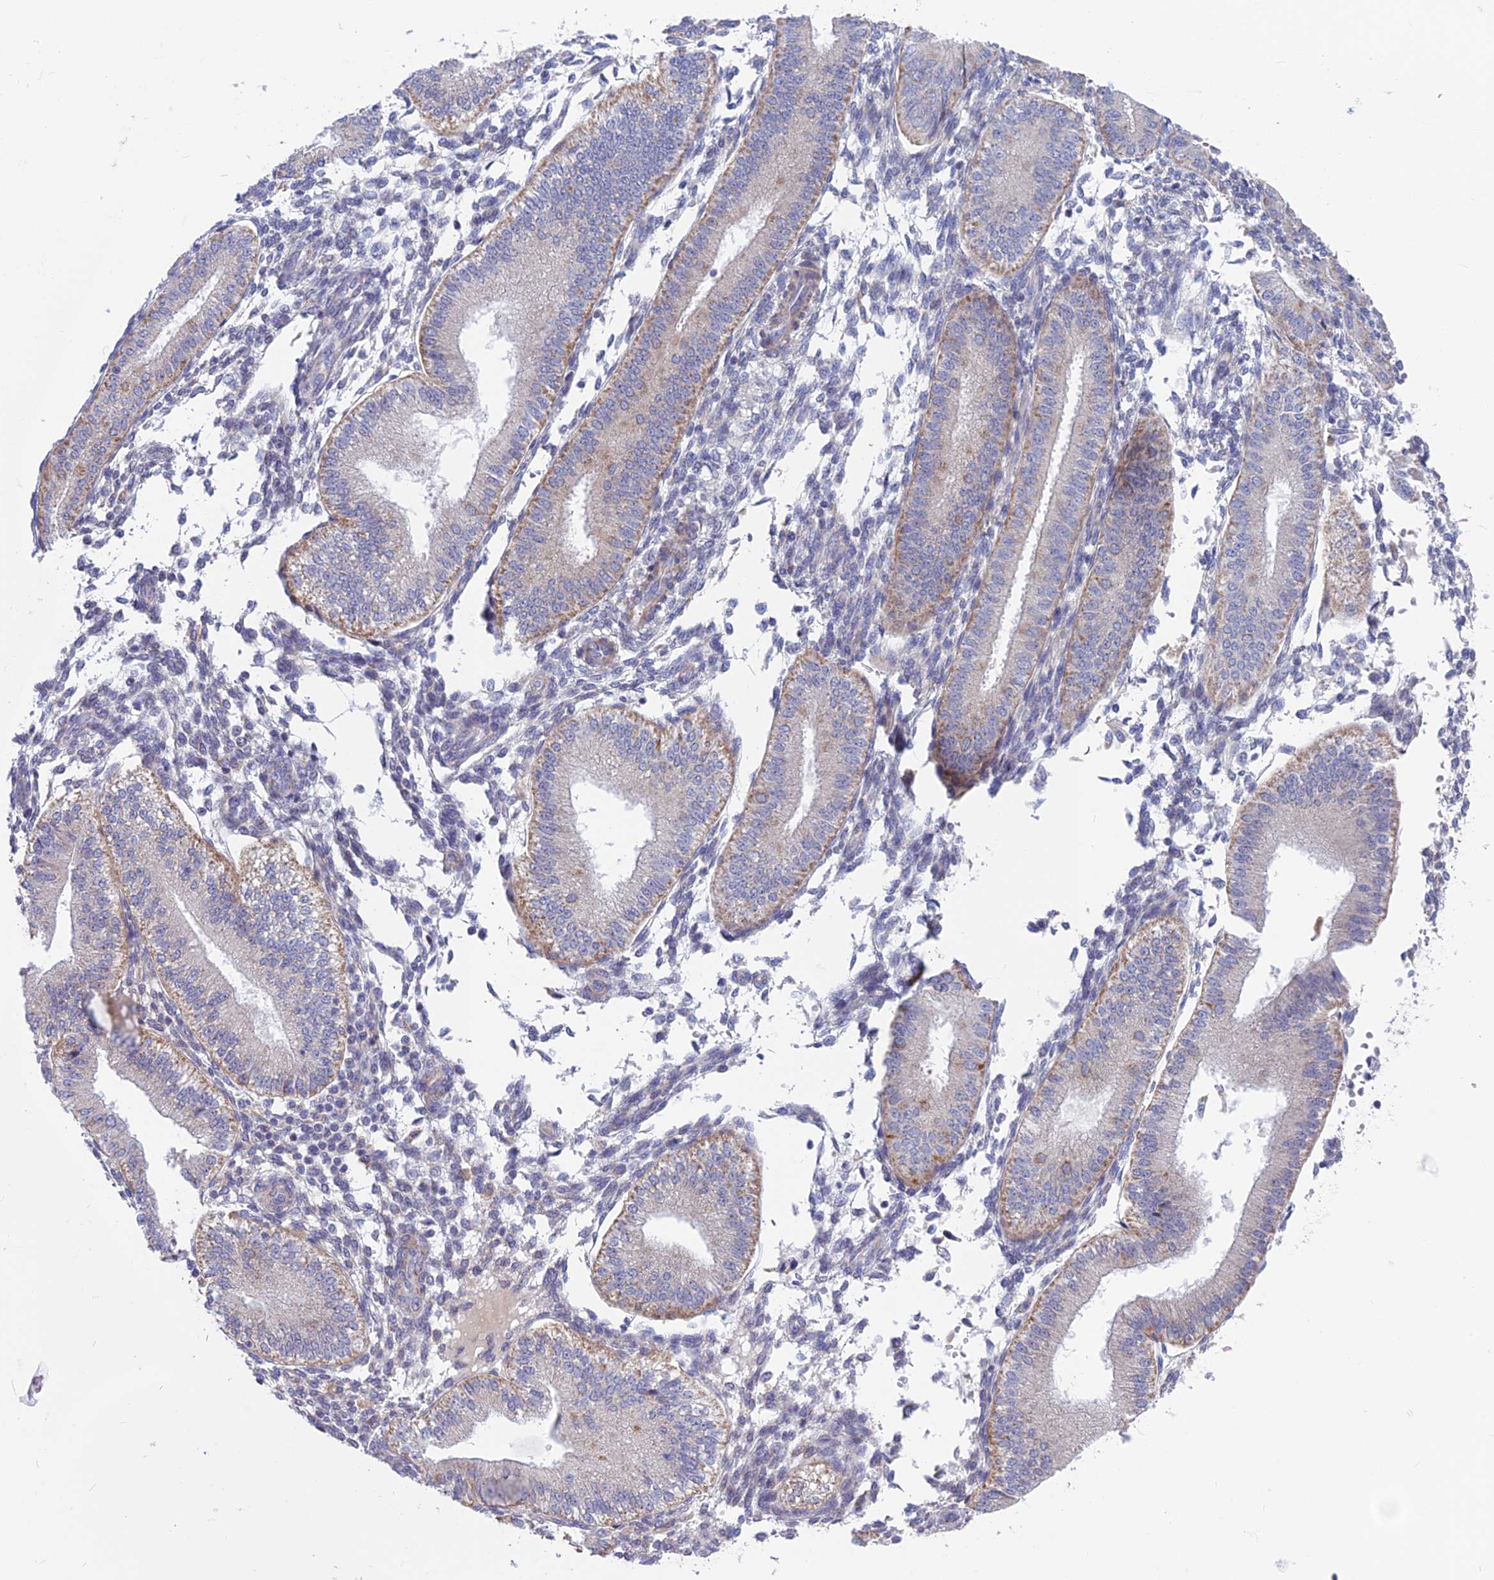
{"staining": {"intensity": "negative", "quantity": "none", "location": "none"}, "tissue": "endometrium", "cell_type": "Cells in endometrial stroma", "image_type": "normal", "snomed": [{"axis": "morphology", "description": "Normal tissue, NOS"}, {"axis": "topography", "description": "Endometrium"}], "caption": "Cells in endometrial stroma show no significant staining in unremarkable endometrium. The staining was performed using DAB (3,3'-diaminobenzidine) to visualize the protein expression in brown, while the nuclei were stained in blue with hematoxylin (Magnification: 20x).", "gene": "PLAC9", "patient": {"sex": "female", "age": 39}}